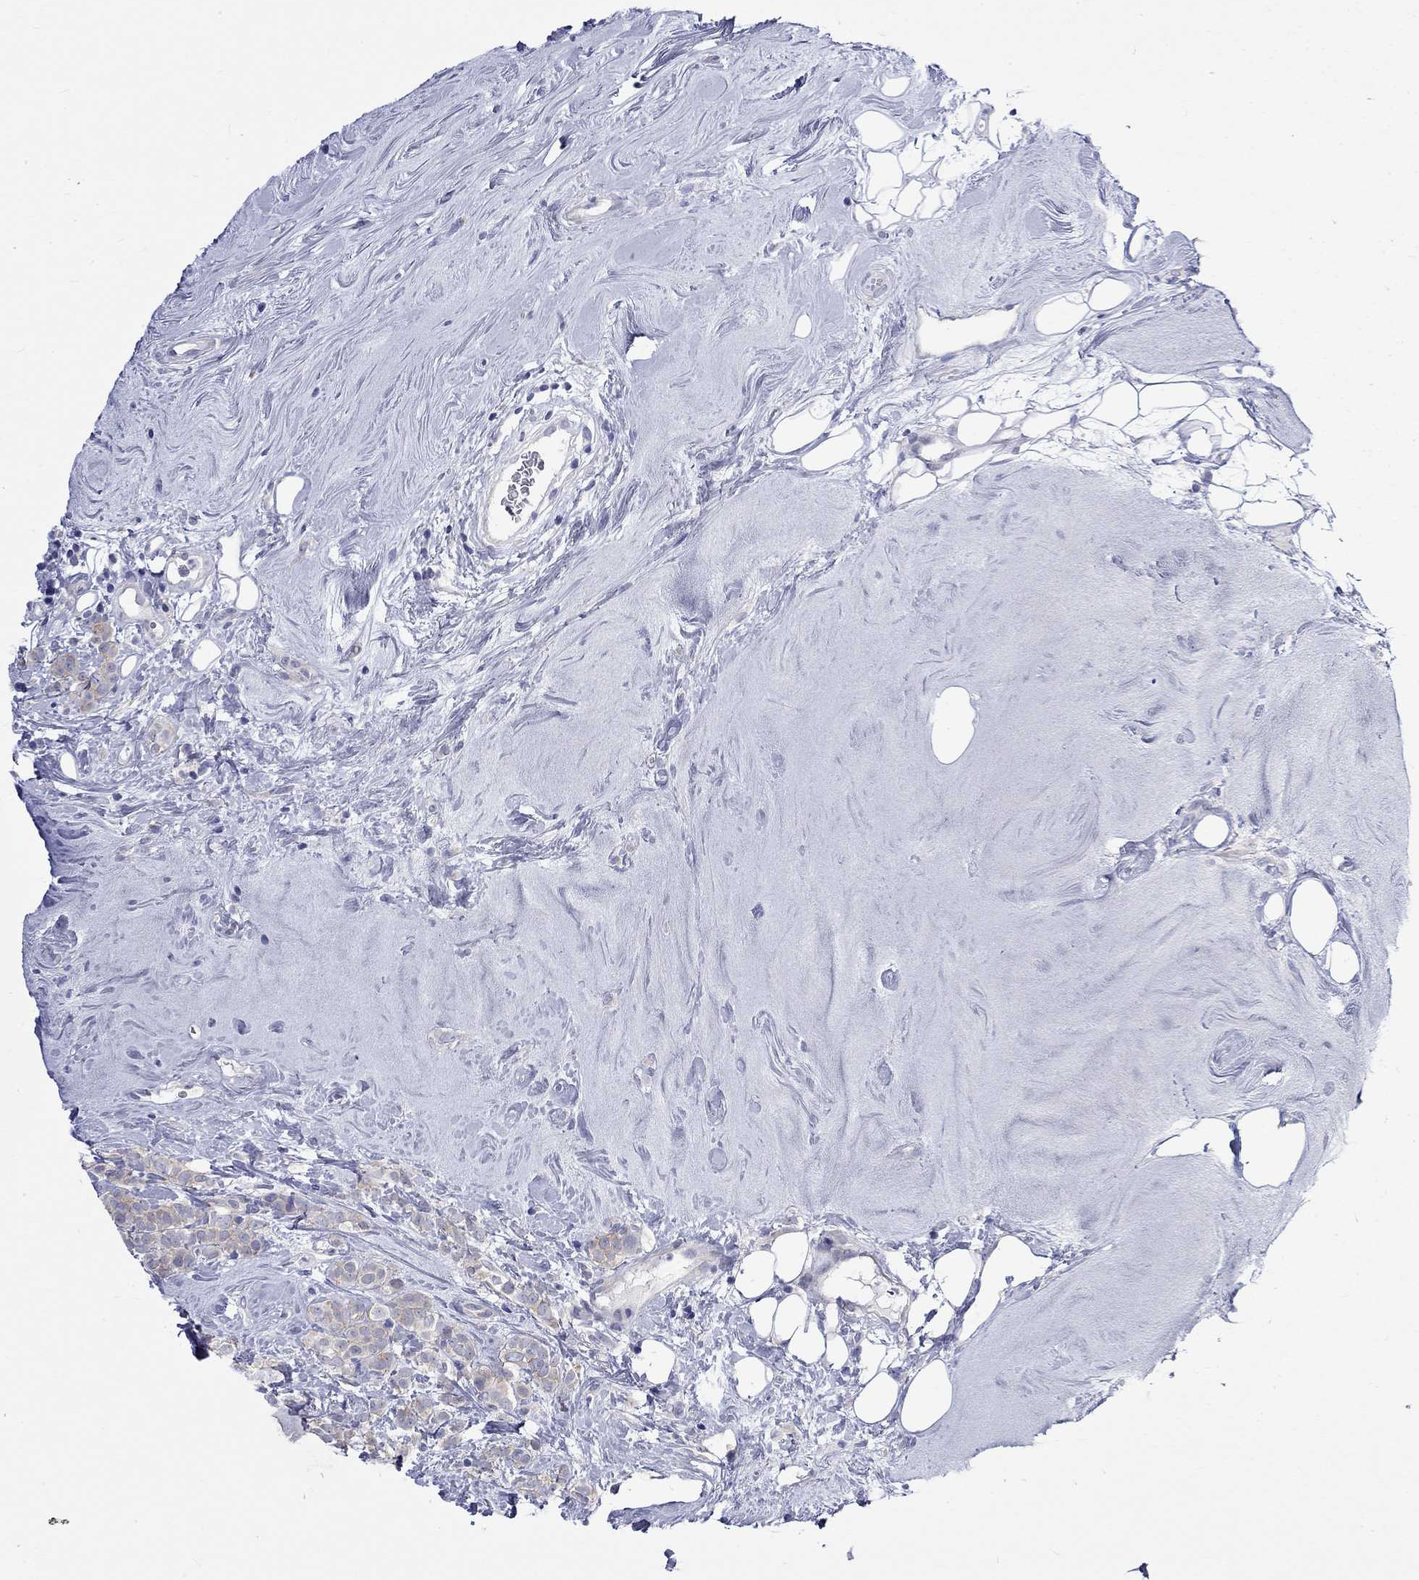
{"staining": {"intensity": "weak", "quantity": "<25%", "location": "cytoplasmic/membranous"}, "tissue": "breast cancer", "cell_type": "Tumor cells", "image_type": "cancer", "snomed": [{"axis": "morphology", "description": "Lobular carcinoma"}, {"axis": "topography", "description": "Breast"}], "caption": "High power microscopy image of an IHC micrograph of breast lobular carcinoma, revealing no significant positivity in tumor cells.", "gene": "CERS1", "patient": {"sex": "female", "age": 49}}